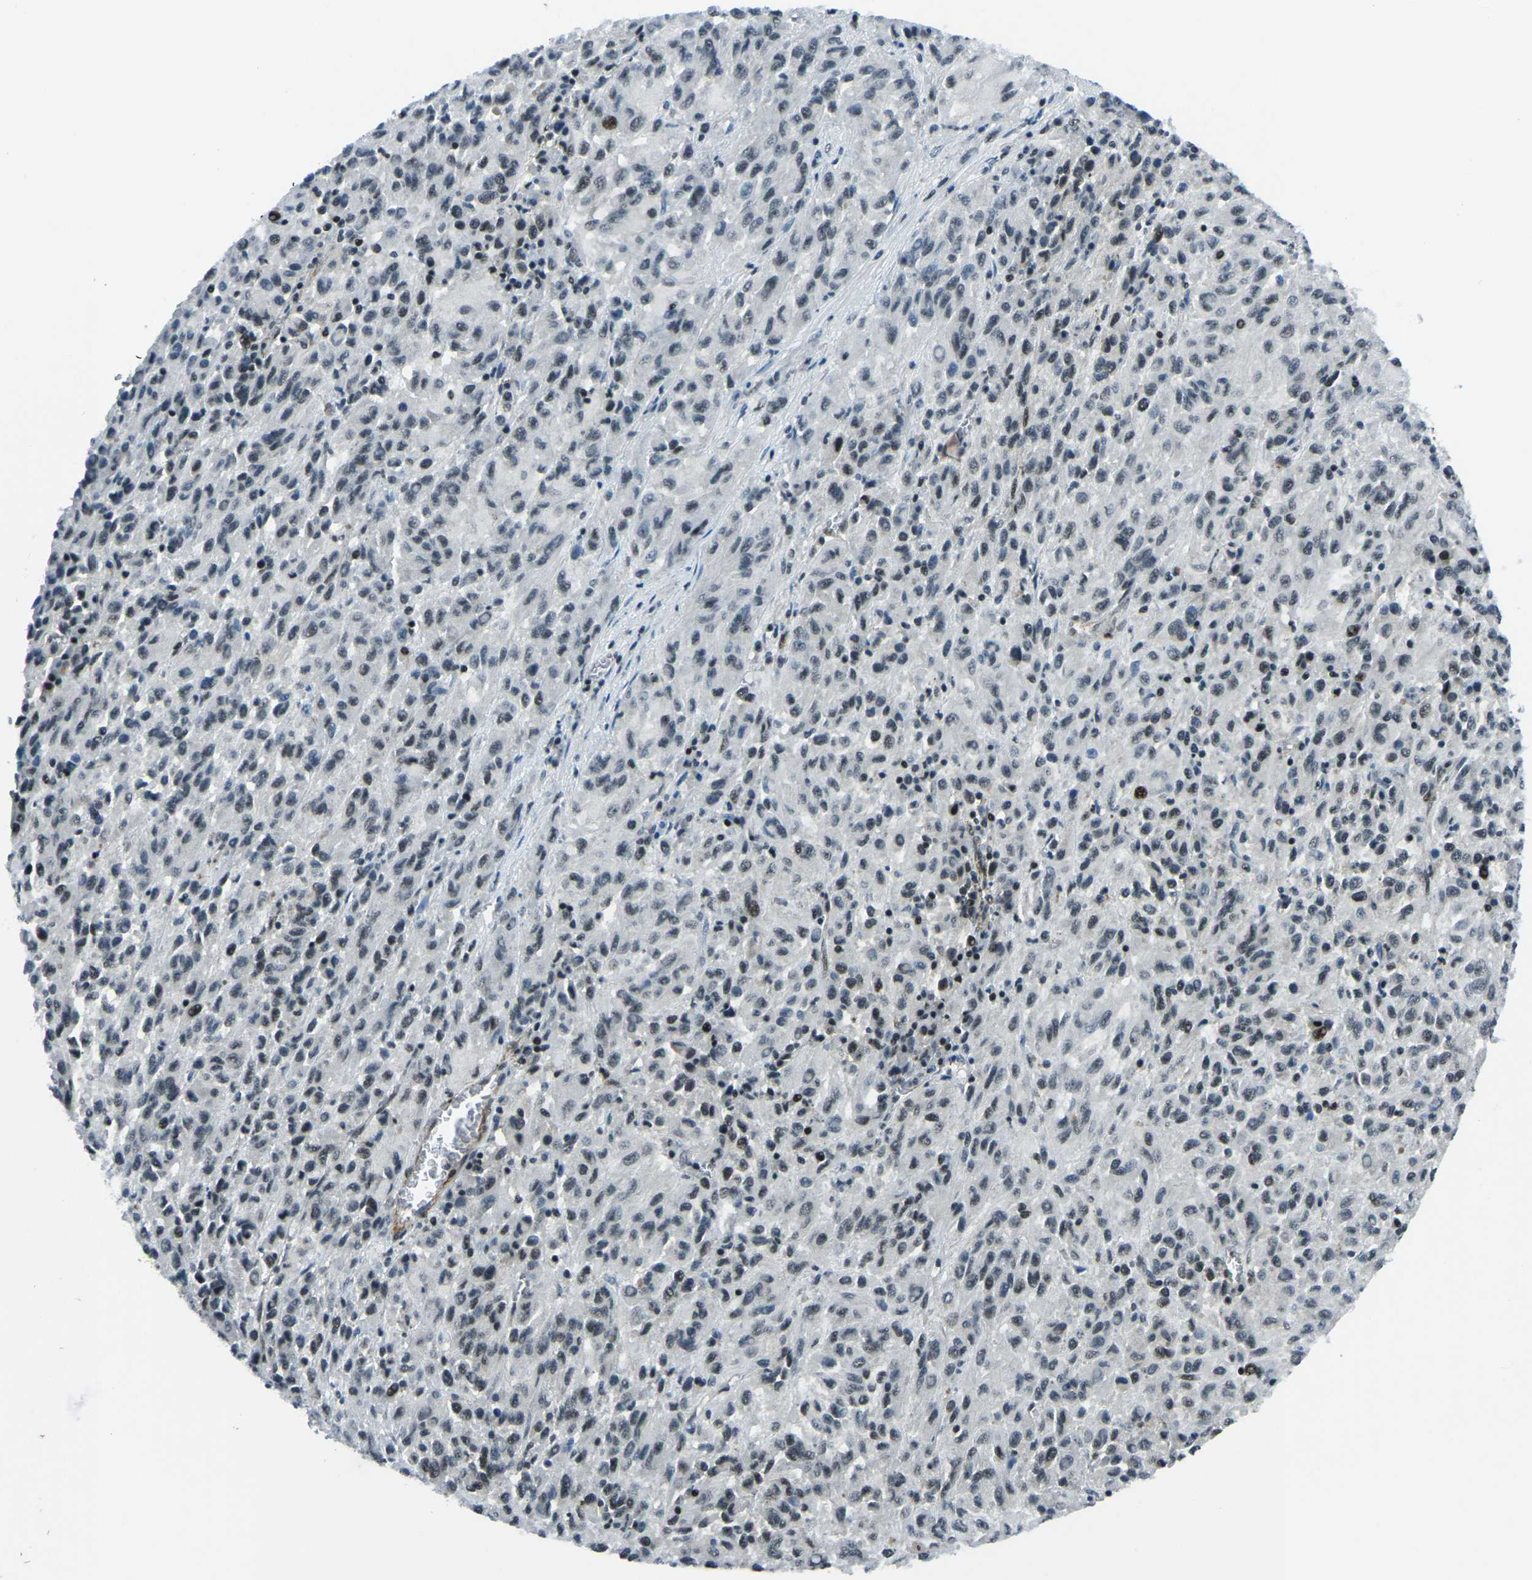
{"staining": {"intensity": "weak", "quantity": "<25%", "location": "nuclear"}, "tissue": "melanoma", "cell_type": "Tumor cells", "image_type": "cancer", "snomed": [{"axis": "morphology", "description": "Malignant melanoma, Metastatic site"}, {"axis": "topography", "description": "Lung"}], "caption": "Melanoma stained for a protein using immunohistochemistry shows no expression tumor cells.", "gene": "PRCC", "patient": {"sex": "male", "age": 64}}